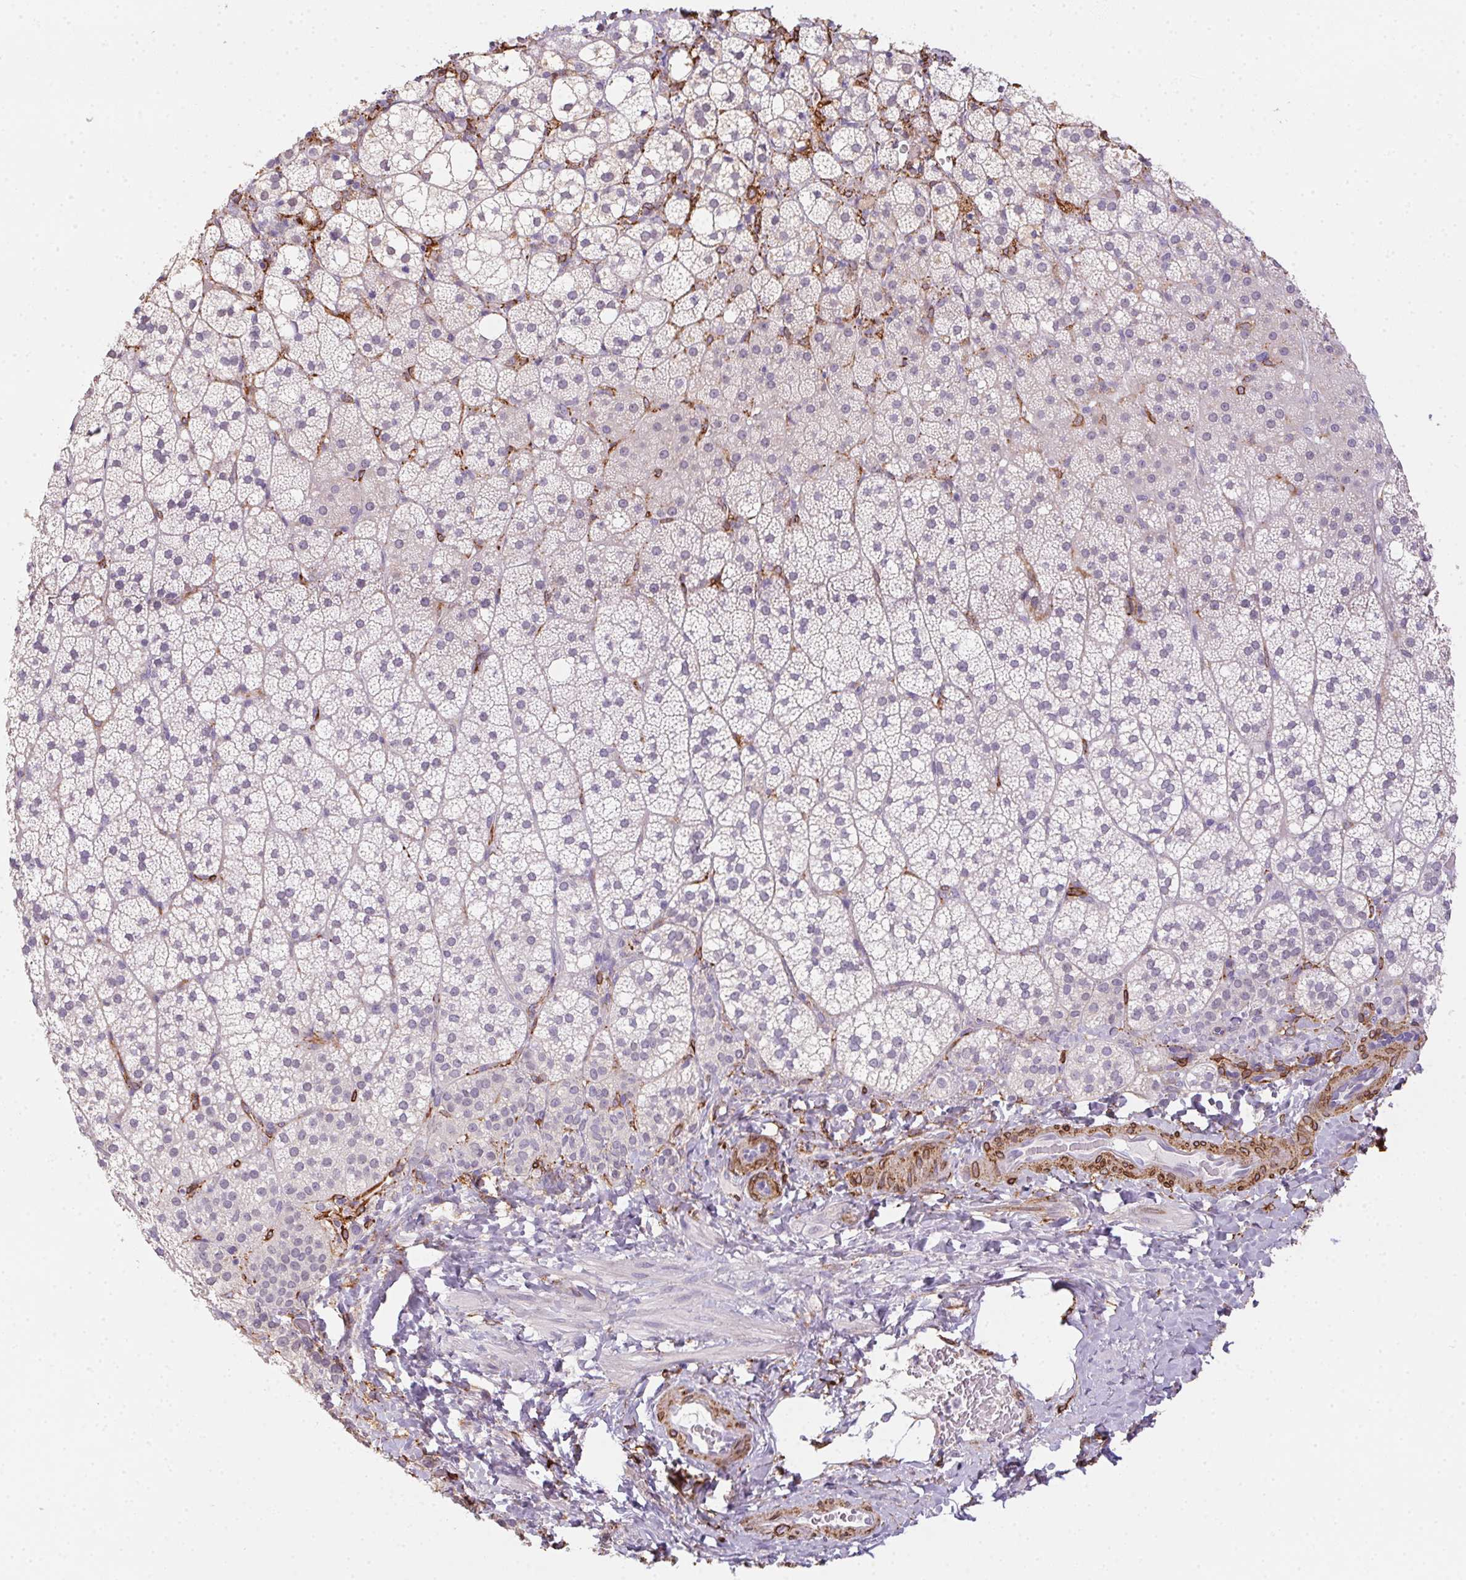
{"staining": {"intensity": "negative", "quantity": "none", "location": "none"}, "tissue": "adrenal gland", "cell_type": "Glandular cells", "image_type": "normal", "snomed": [{"axis": "morphology", "description": "Normal tissue, NOS"}, {"axis": "topography", "description": "Adrenal gland"}], "caption": "The photomicrograph demonstrates no staining of glandular cells in benign adrenal gland.", "gene": "HRC", "patient": {"sex": "male", "age": 53}}